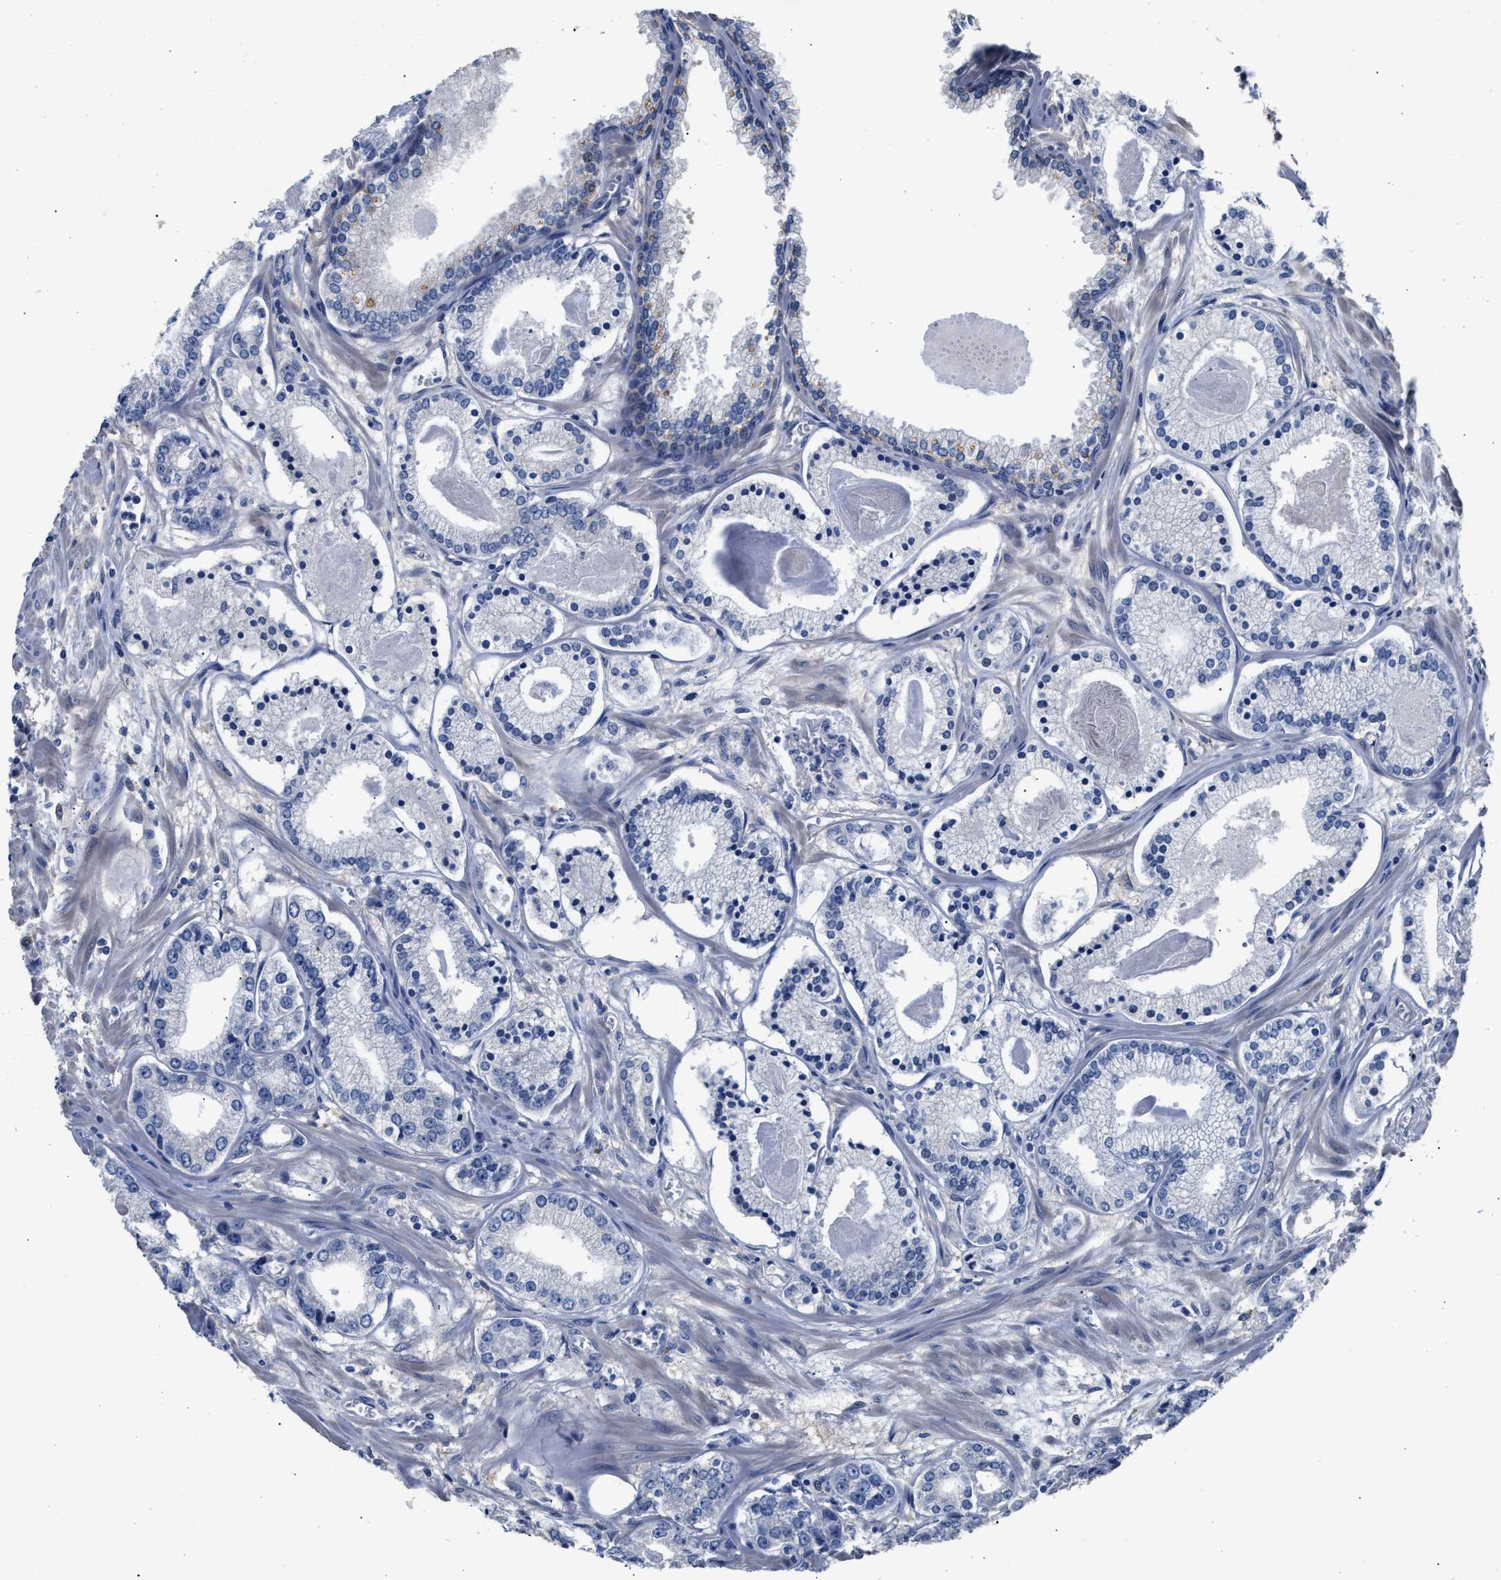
{"staining": {"intensity": "negative", "quantity": "none", "location": "none"}, "tissue": "prostate cancer", "cell_type": "Tumor cells", "image_type": "cancer", "snomed": [{"axis": "morphology", "description": "Adenocarcinoma, Low grade"}, {"axis": "topography", "description": "Prostate"}], "caption": "A histopathology image of prostate cancer (low-grade adenocarcinoma) stained for a protein reveals no brown staining in tumor cells.", "gene": "GSTM1", "patient": {"sex": "male", "age": 59}}